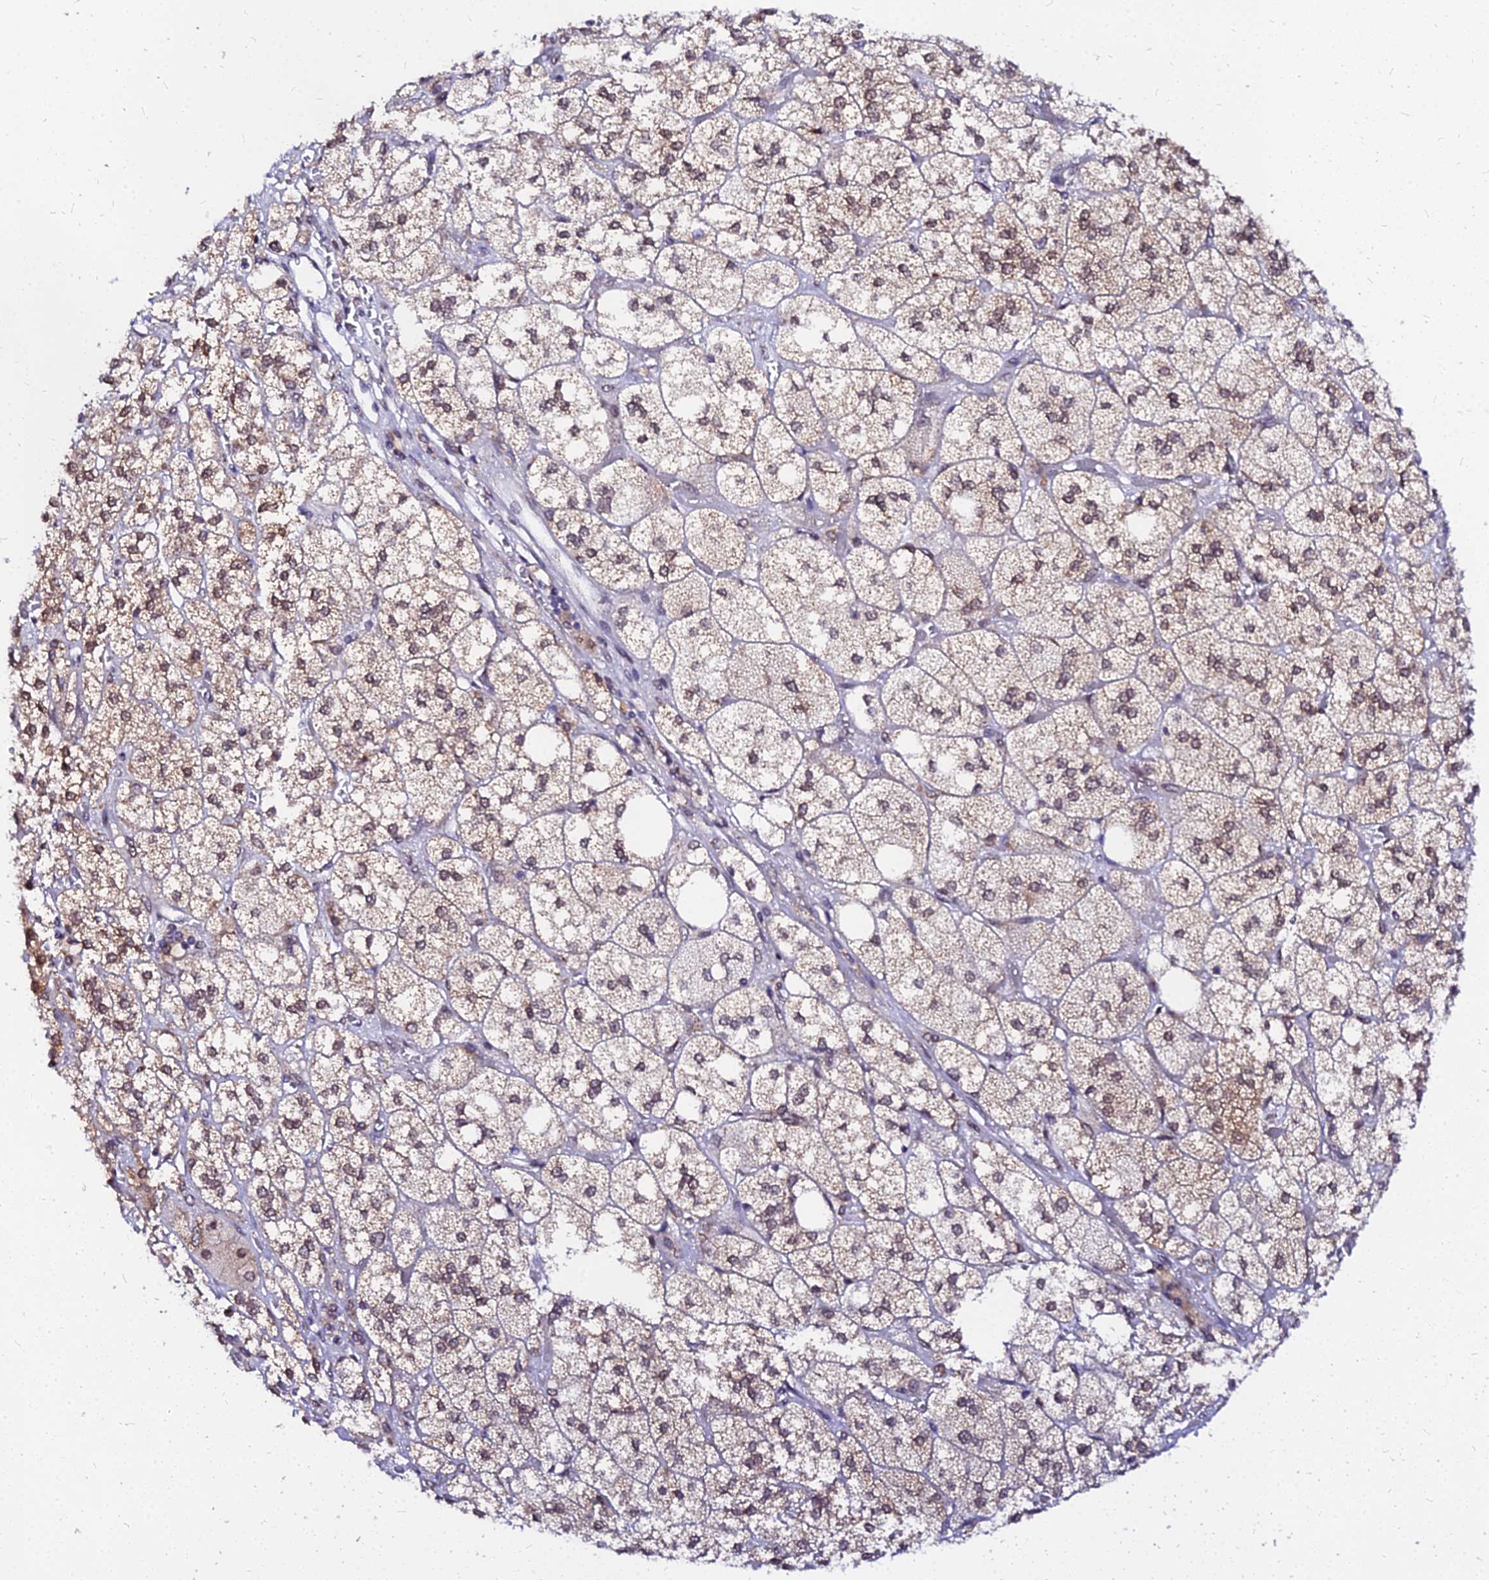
{"staining": {"intensity": "moderate", "quantity": ">75%", "location": "cytoplasmic/membranous,nuclear"}, "tissue": "adrenal gland", "cell_type": "Glandular cells", "image_type": "normal", "snomed": [{"axis": "morphology", "description": "Normal tissue, NOS"}, {"axis": "topography", "description": "Adrenal gland"}], "caption": "Brown immunohistochemical staining in unremarkable human adrenal gland shows moderate cytoplasmic/membranous,nuclear staining in about >75% of glandular cells. The protein of interest is shown in brown color, while the nuclei are stained blue.", "gene": "RNF121", "patient": {"sex": "male", "age": 61}}